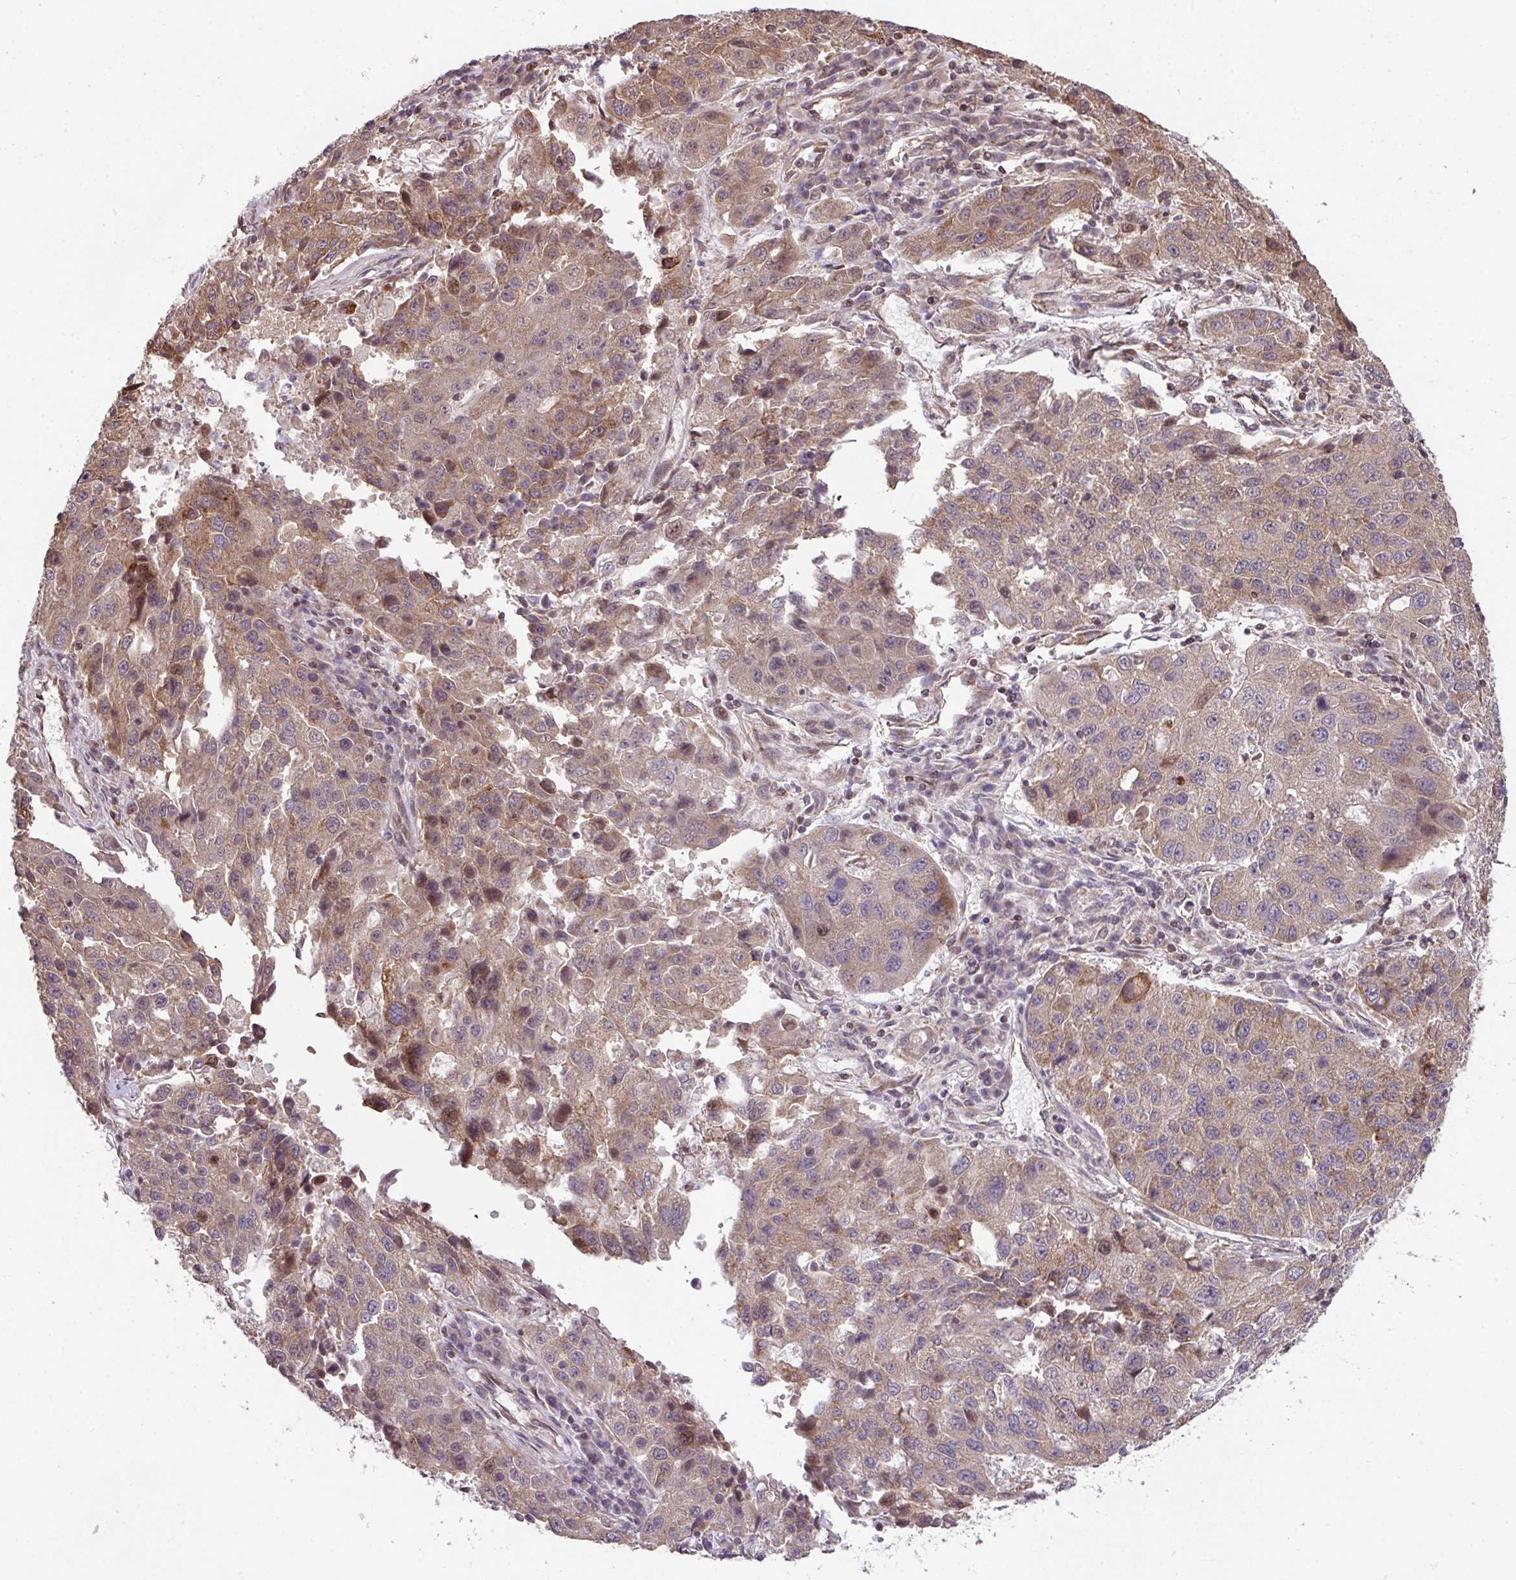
{"staining": {"intensity": "moderate", "quantity": ">75%", "location": "cytoplasmic/membranous,nuclear"}, "tissue": "stomach cancer", "cell_type": "Tumor cells", "image_type": "cancer", "snomed": [{"axis": "morphology", "description": "Adenocarcinoma, NOS"}, {"axis": "topography", "description": "Stomach"}], "caption": "A high-resolution photomicrograph shows immunohistochemistry (IHC) staining of adenocarcinoma (stomach), which shows moderate cytoplasmic/membranous and nuclear staining in about >75% of tumor cells.", "gene": "PLK1", "patient": {"sex": "male", "age": 71}}